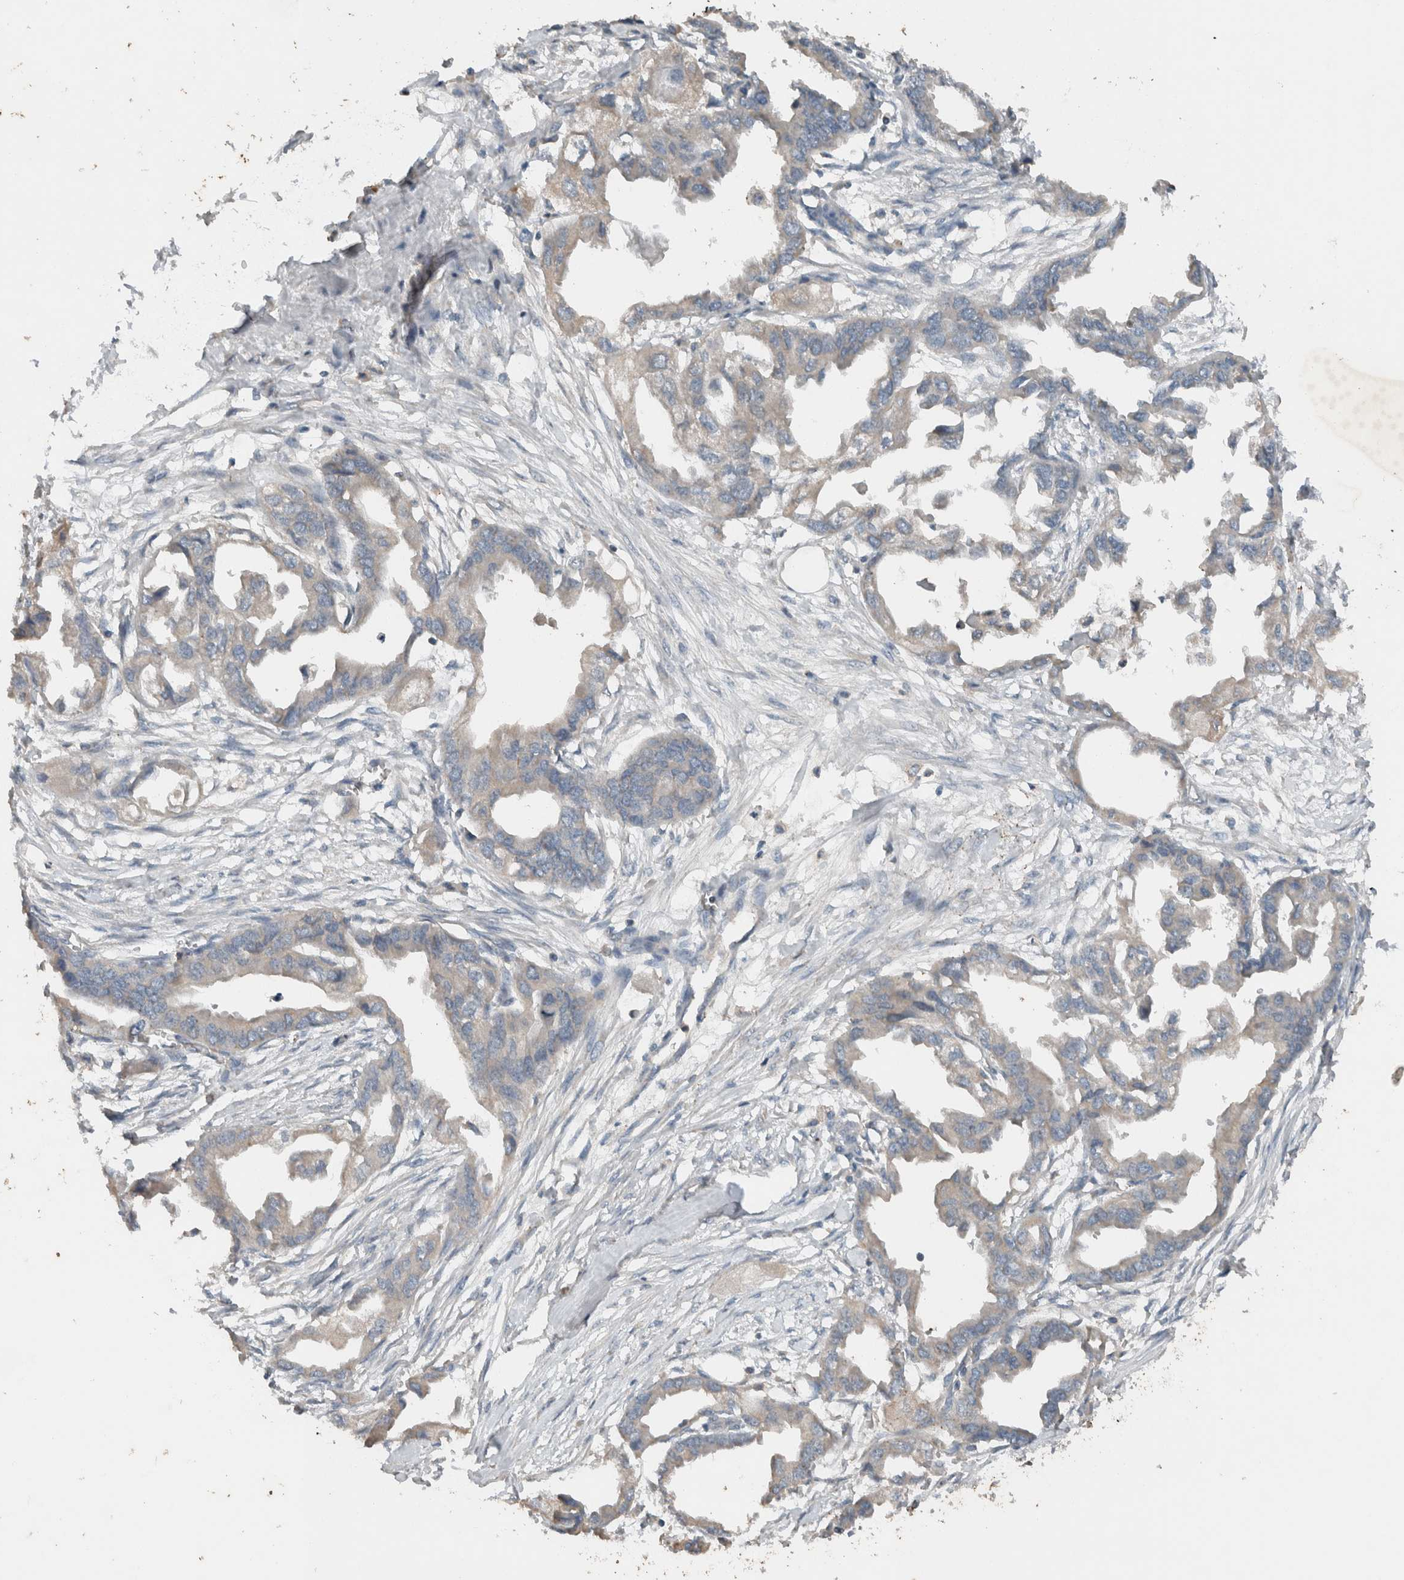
{"staining": {"intensity": "negative", "quantity": "none", "location": "none"}, "tissue": "endometrial cancer", "cell_type": "Tumor cells", "image_type": "cancer", "snomed": [{"axis": "morphology", "description": "Adenocarcinoma, NOS"}, {"axis": "morphology", "description": "Adenocarcinoma, metastatic, NOS"}, {"axis": "topography", "description": "Adipose tissue"}, {"axis": "topography", "description": "Endometrium"}], "caption": "Tumor cells are negative for brown protein staining in endometrial adenocarcinoma.", "gene": "UGCG", "patient": {"sex": "female", "age": 67}}